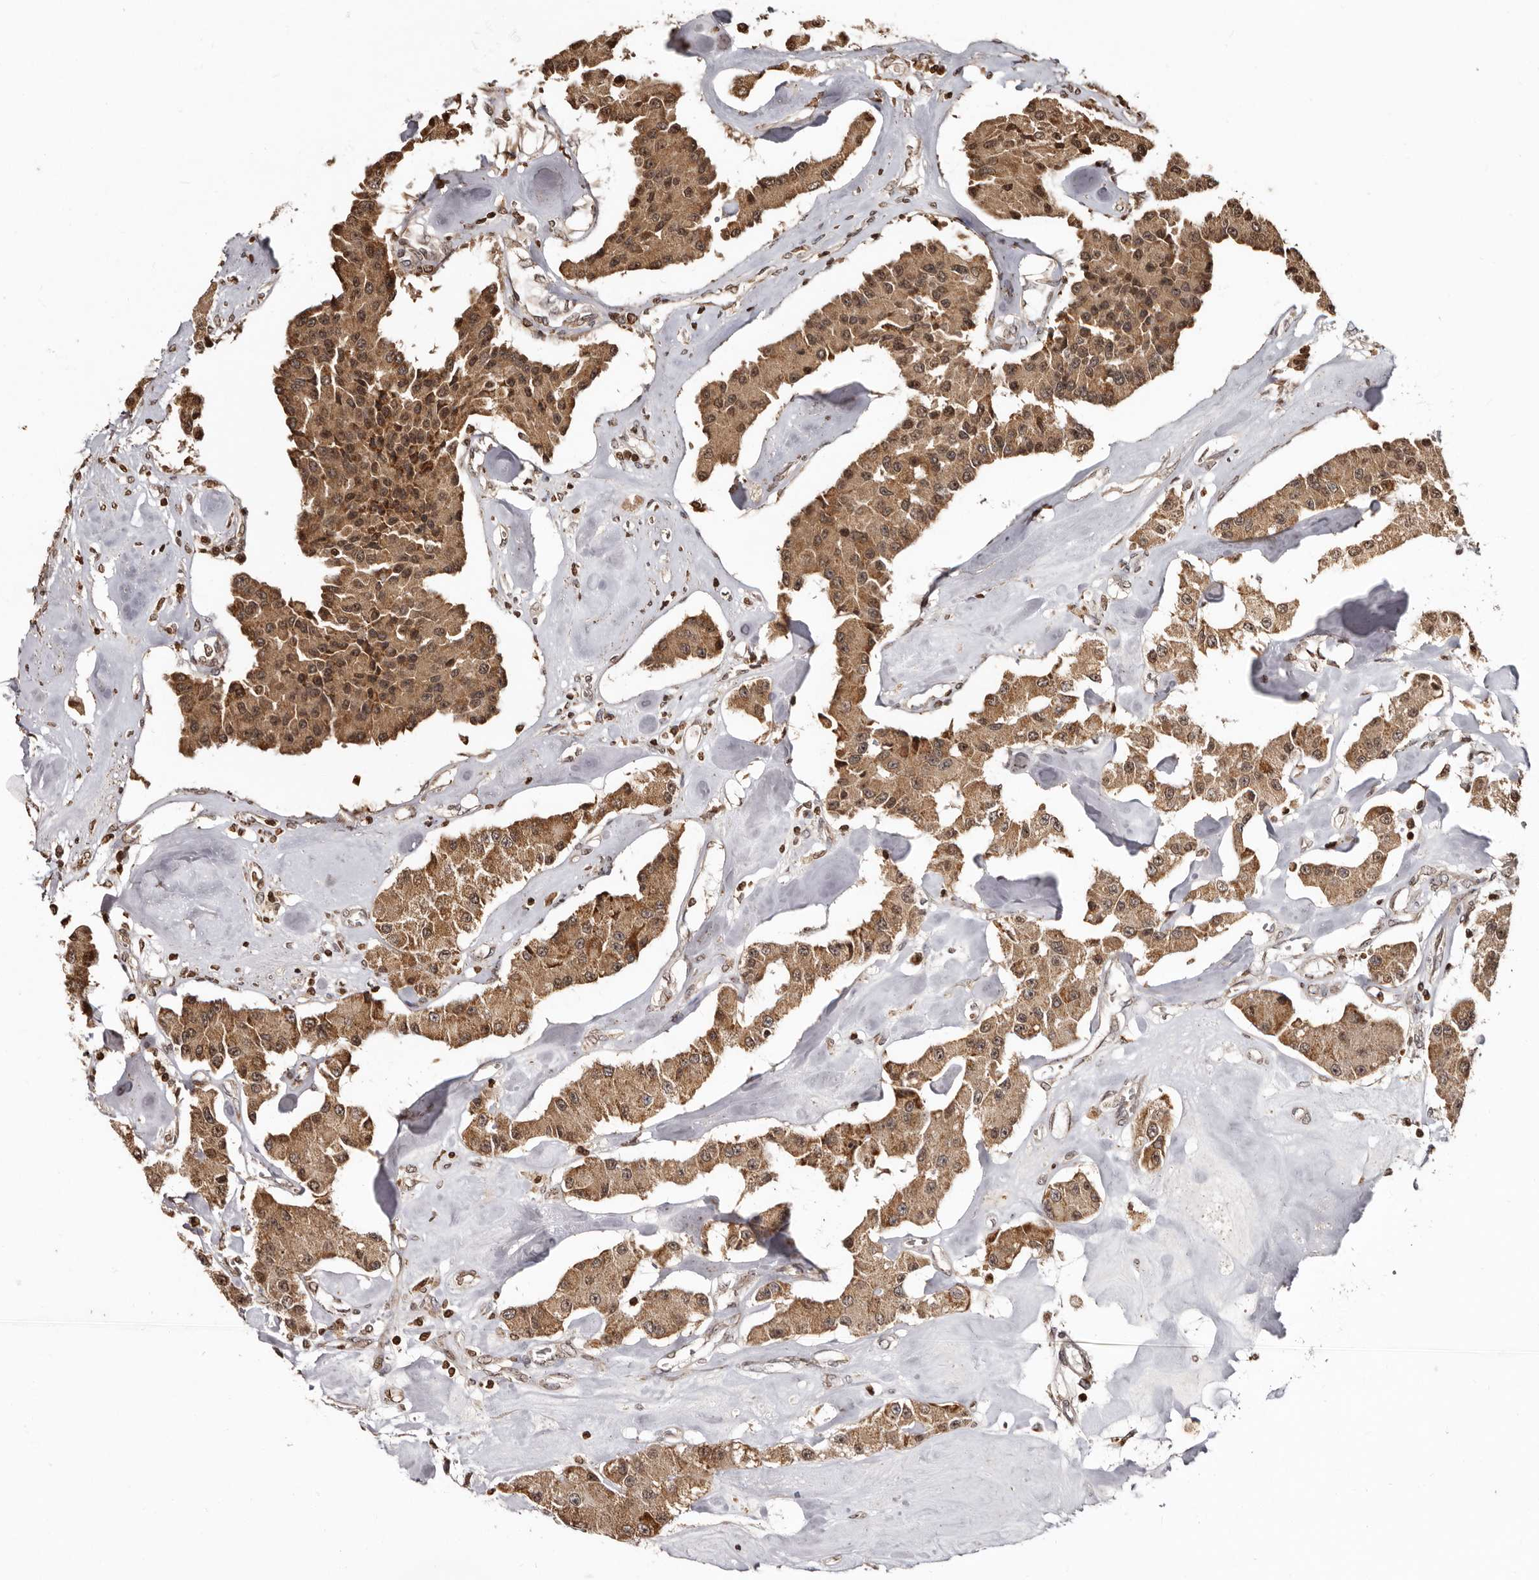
{"staining": {"intensity": "moderate", "quantity": ">75%", "location": "cytoplasmic/membranous"}, "tissue": "carcinoid", "cell_type": "Tumor cells", "image_type": "cancer", "snomed": [{"axis": "morphology", "description": "Carcinoid, malignant, NOS"}, {"axis": "topography", "description": "Pancreas"}], "caption": "A photomicrograph of human carcinoid (malignant) stained for a protein demonstrates moderate cytoplasmic/membranous brown staining in tumor cells.", "gene": "CCDC190", "patient": {"sex": "male", "age": 41}}